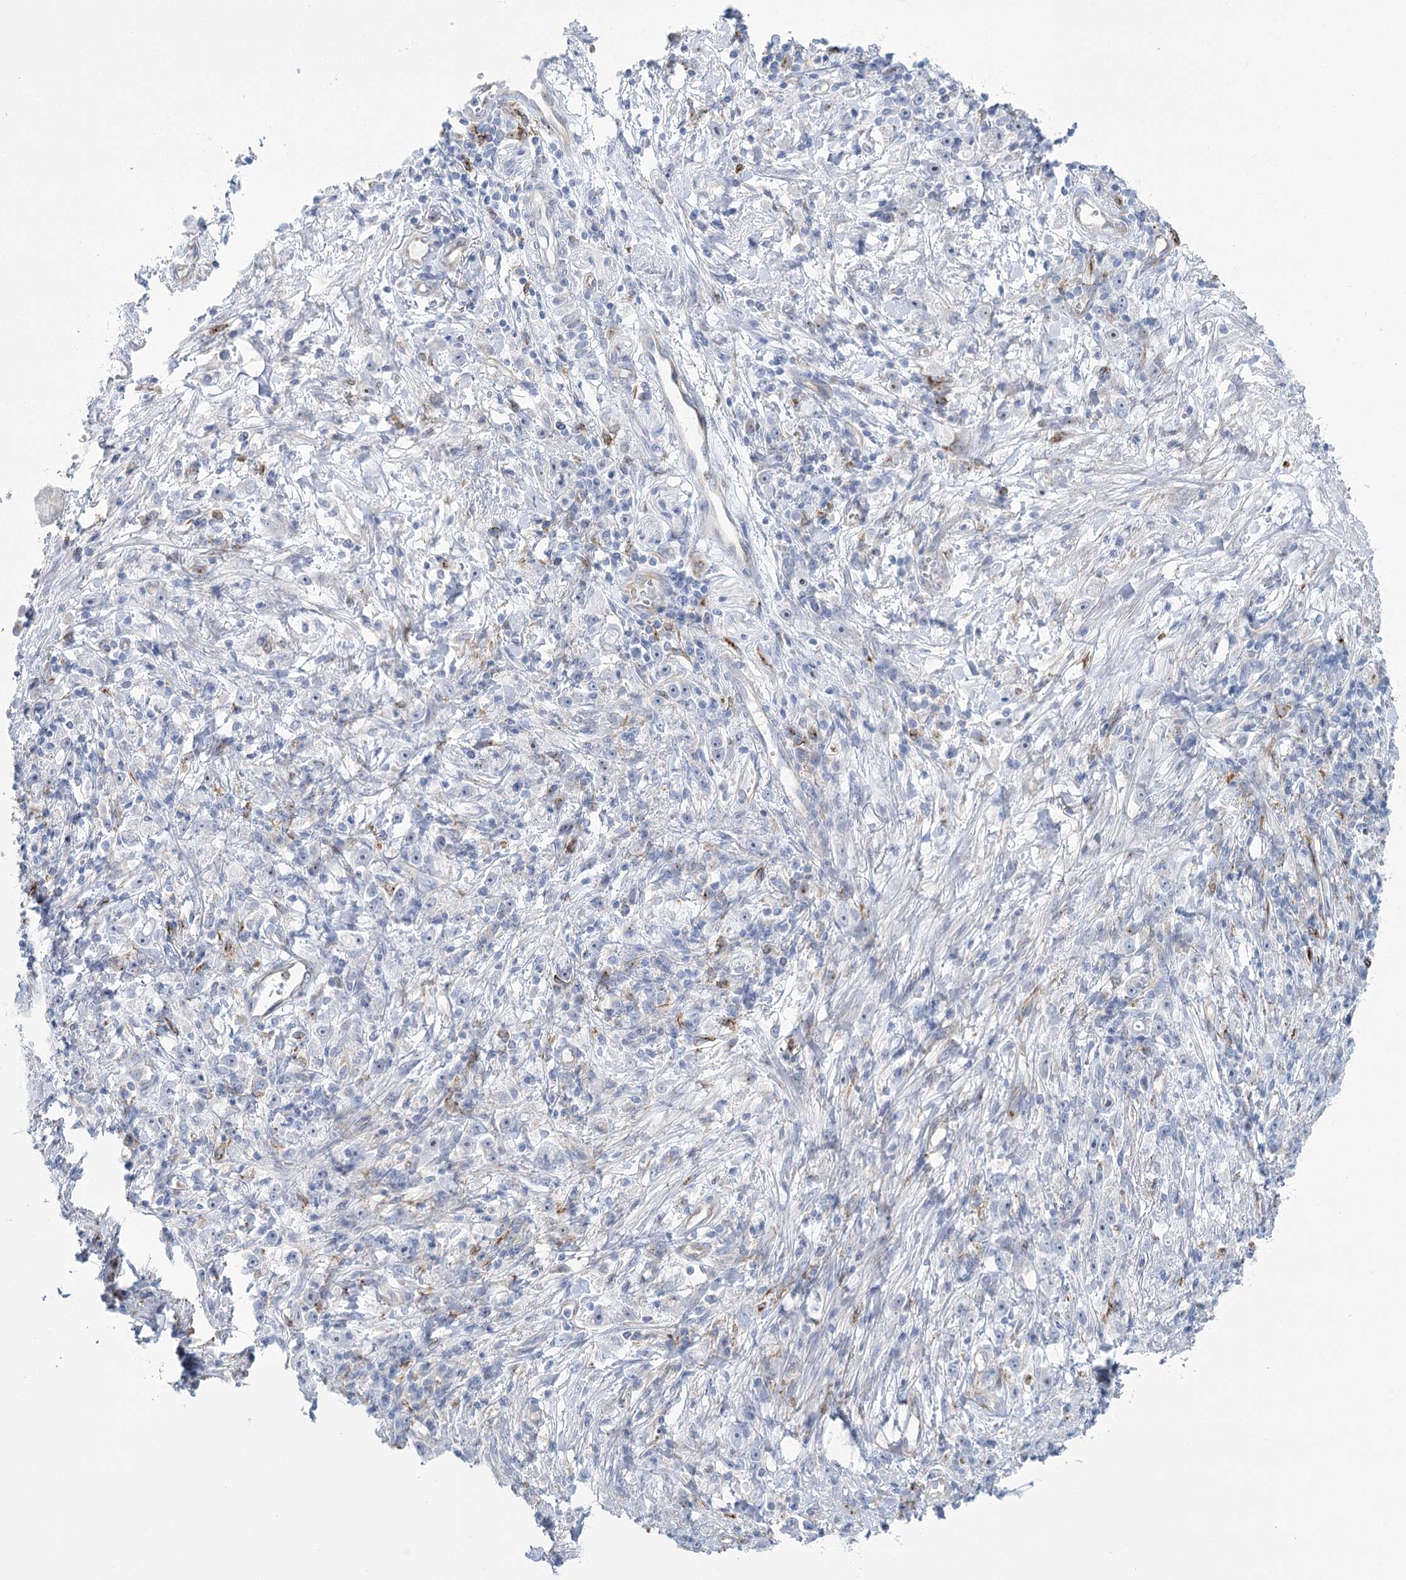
{"staining": {"intensity": "negative", "quantity": "none", "location": "none"}, "tissue": "stomach cancer", "cell_type": "Tumor cells", "image_type": "cancer", "snomed": [{"axis": "morphology", "description": "Adenocarcinoma, NOS"}, {"axis": "topography", "description": "Stomach"}], "caption": "DAB (3,3'-diaminobenzidine) immunohistochemical staining of human stomach adenocarcinoma reveals no significant staining in tumor cells.", "gene": "CCDC88A", "patient": {"sex": "female", "age": 59}}